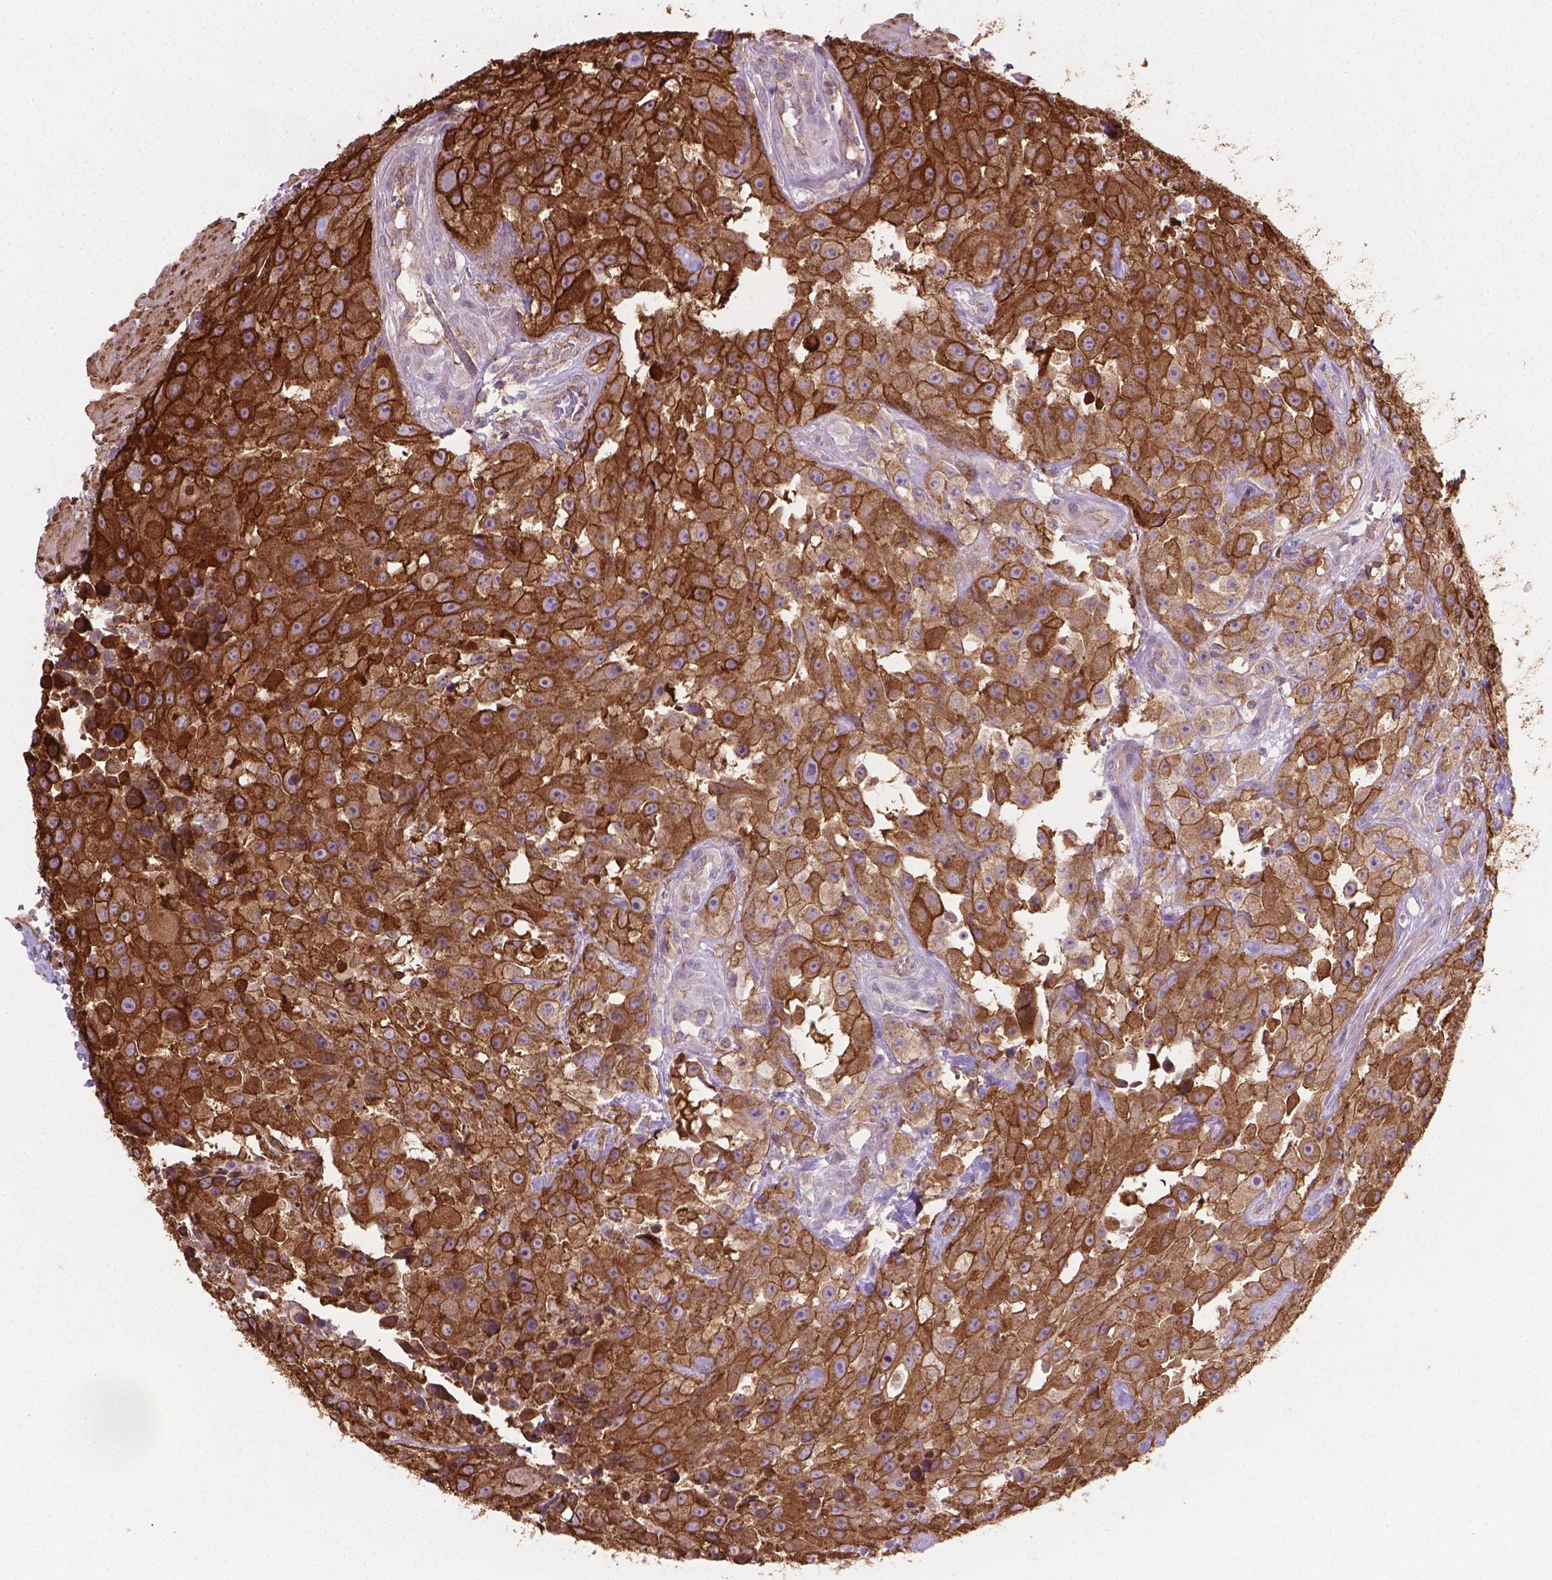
{"staining": {"intensity": "strong", "quantity": ">75%", "location": "cytoplasmic/membranous"}, "tissue": "urothelial cancer", "cell_type": "Tumor cells", "image_type": "cancer", "snomed": [{"axis": "morphology", "description": "Urothelial carcinoma, High grade"}, {"axis": "topography", "description": "Urinary bladder"}], "caption": "Immunohistochemical staining of urothelial cancer exhibits high levels of strong cytoplasmic/membranous protein expression in about >75% of tumor cells. (DAB IHC with brightfield microscopy, high magnification).", "gene": "TCAF1", "patient": {"sex": "male", "age": 79}}